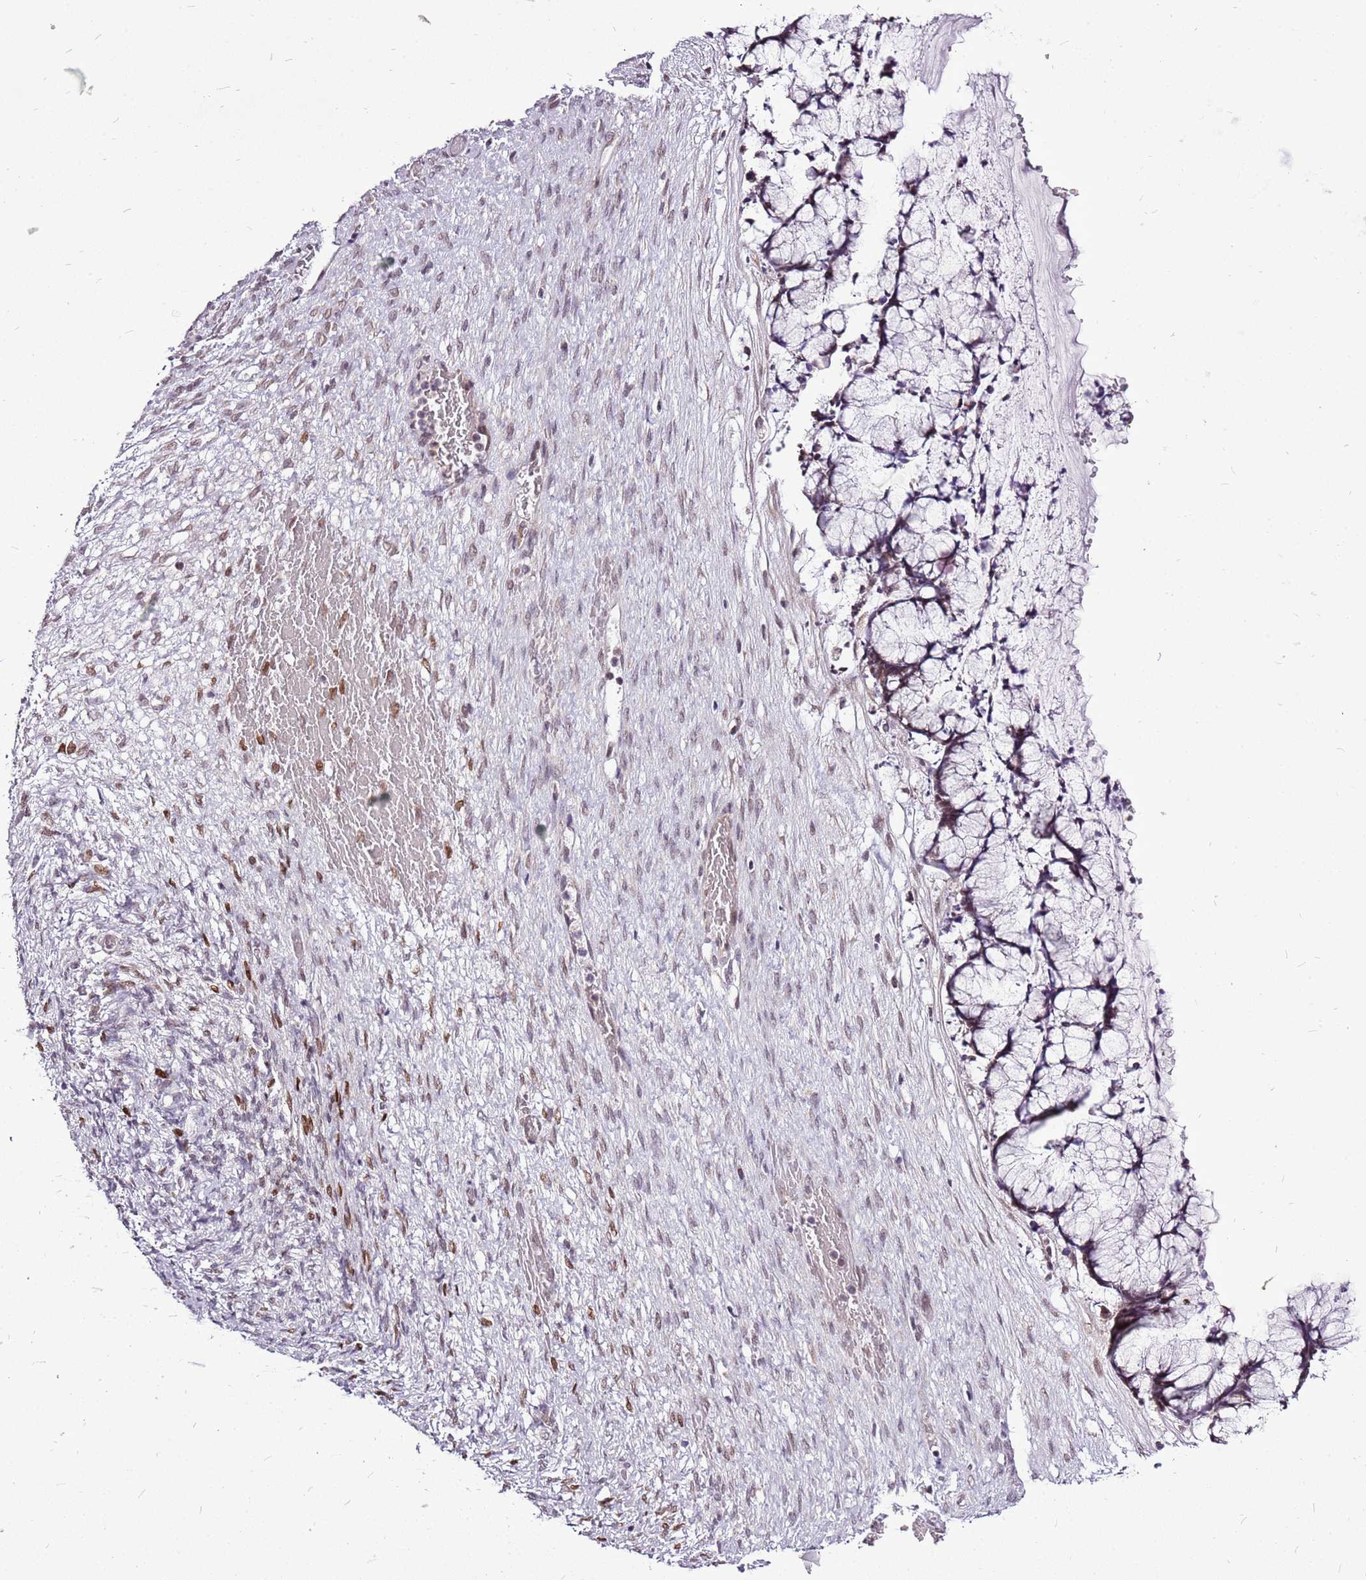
{"staining": {"intensity": "moderate", "quantity": "25%-75%", "location": "nuclear"}, "tissue": "ovarian cancer", "cell_type": "Tumor cells", "image_type": "cancer", "snomed": [{"axis": "morphology", "description": "Cystadenocarcinoma, mucinous, NOS"}, {"axis": "topography", "description": "Ovary"}], "caption": "Mucinous cystadenocarcinoma (ovarian) tissue reveals moderate nuclear positivity in about 25%-75% of tumor cells", "gene": "CCDC166", "patient": {"sex": "female", "age": 42}}